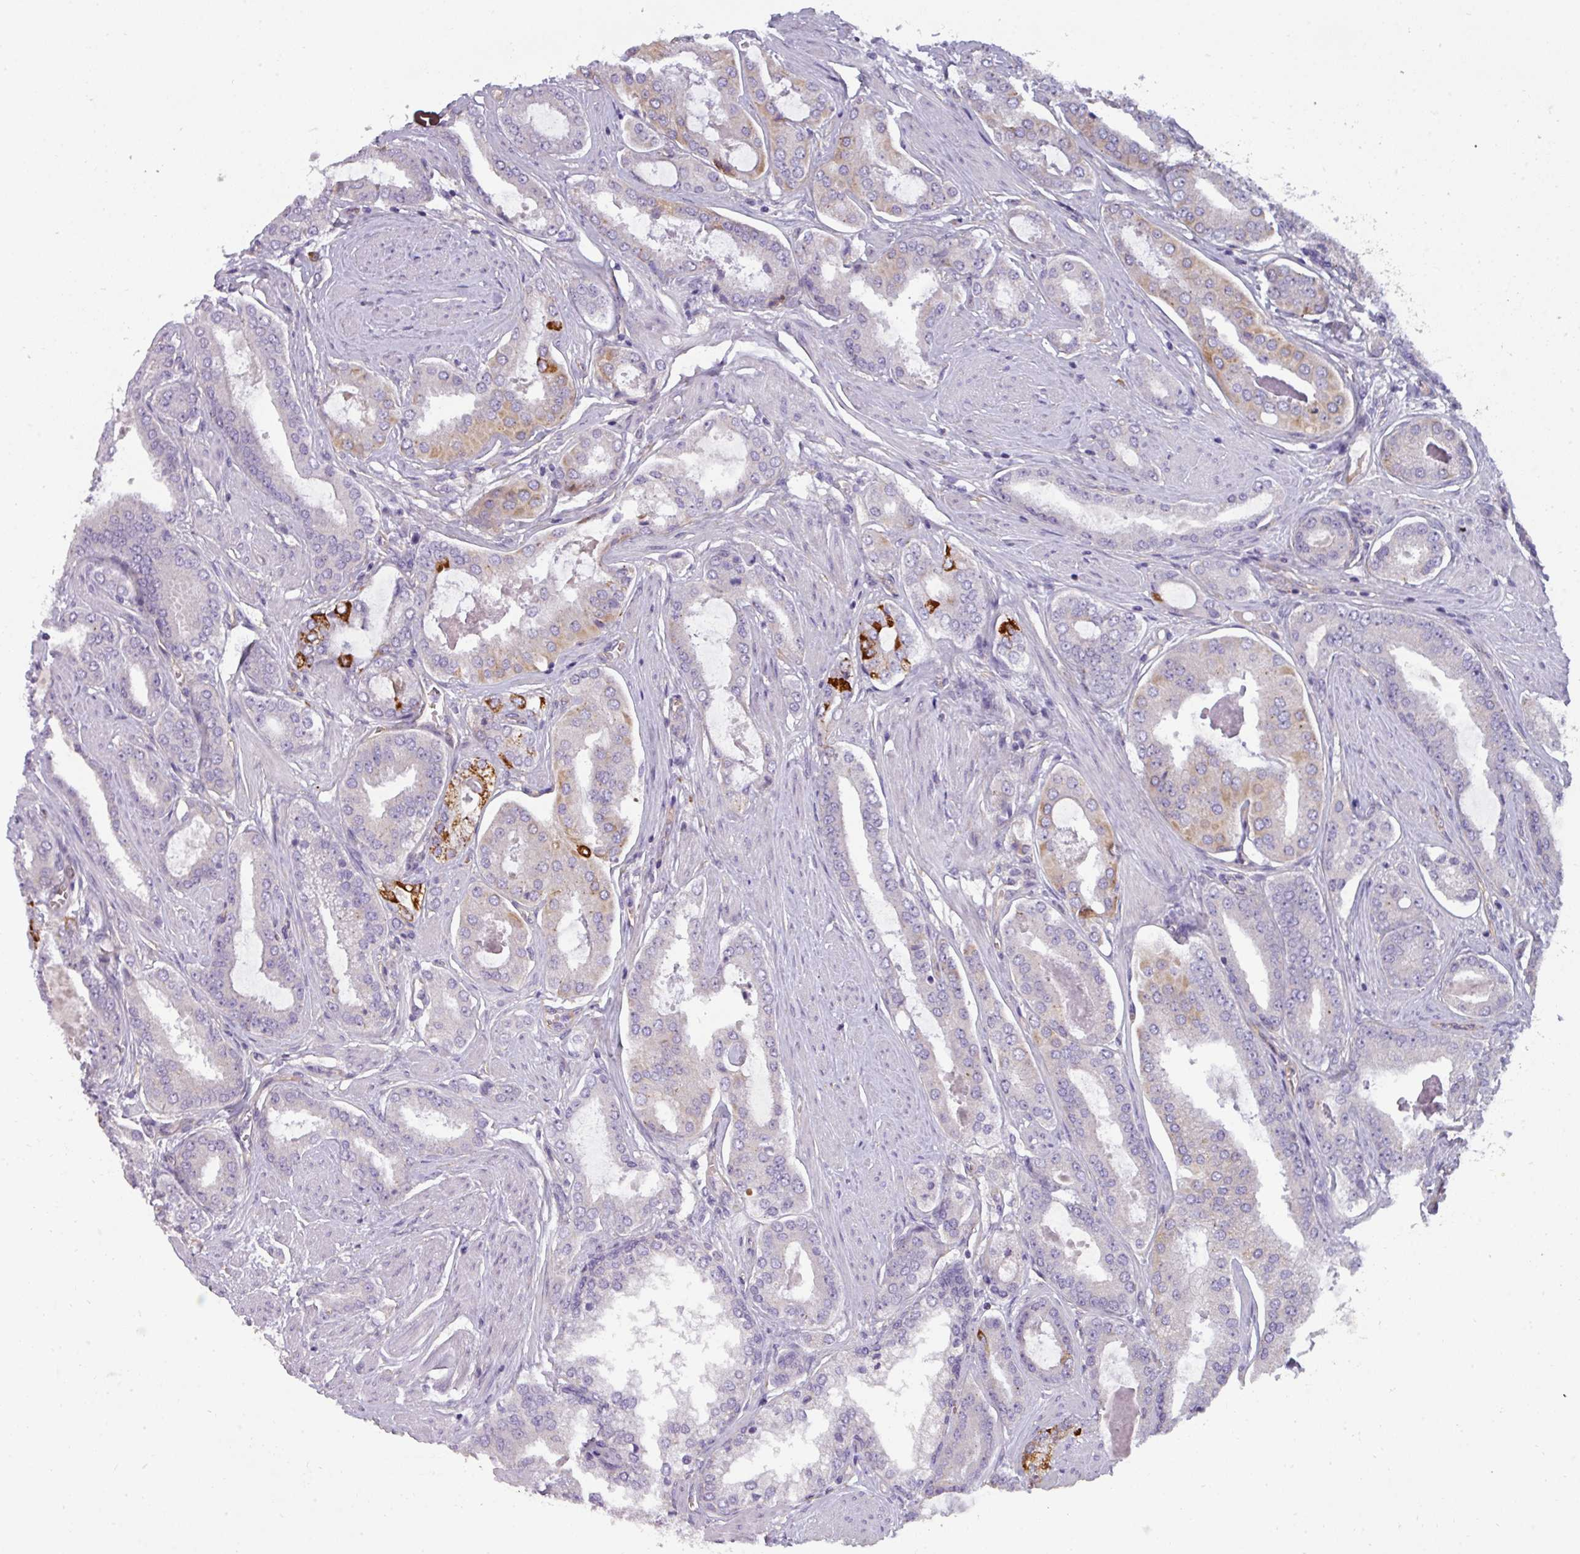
{"staining": {"intensity": "strong", "quantity": "<25%", "location": "cytoplasmic/membranous"}, "tissue": "prostate cancer", "cell_type": "Tumor cells", "image_type": "cancer", "snomed": [{"axis": "morphology", "description": "Adenocarcinoma, Low grade"}, {"axis": "topography", "description": "Prostate"}], "caption": "Immunohistochemistry (IHC) of prostate cancer demonstrates medium levels of strong cytoplasmic/membranous staining in approximately <25% of tumor cells.", "gene": "BUD23", "patient": {"sex": "male", "age": 42}}